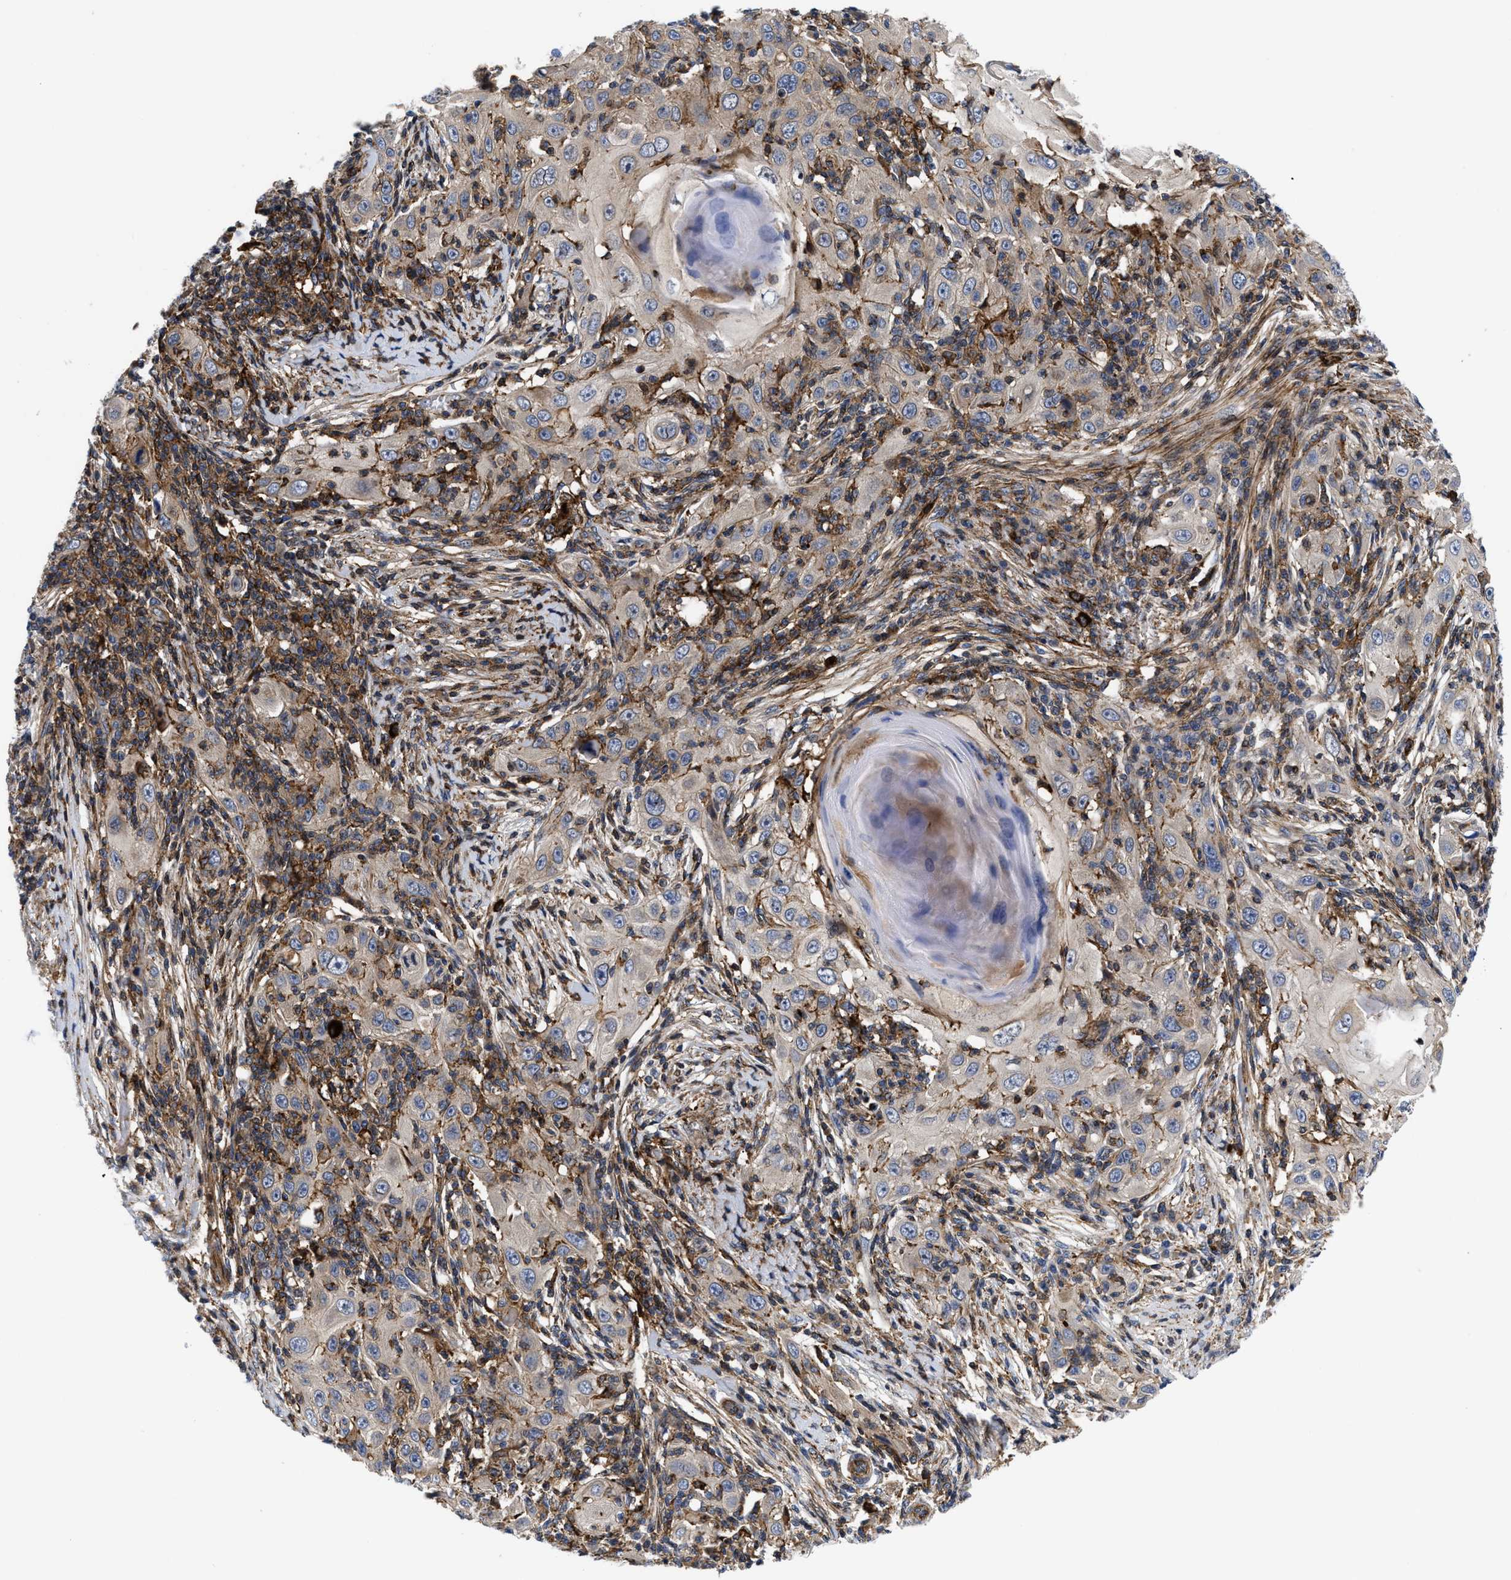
{"staining": {"intensity": "weak", "quantity": ">75%", "location": "cytoplasmic/membranous"}, "tissue": "skin cancer", "cell_type": "Tumor cells", "image_type": "cancer", "snomed": [{"axis": "morphology", "description": "Squamous cell carcinoma, NOS"}, {"axis": "topography", "description": "Skin"}], "caption": "DAB immunohistochemical staining of squamous cell carcinoma (skin) shows weak cytoplasmic/membranous protein staining in approximately >75% of tumor cells.", "gene": "SPAST", "patient": {"sex": "female", "age": 88}}